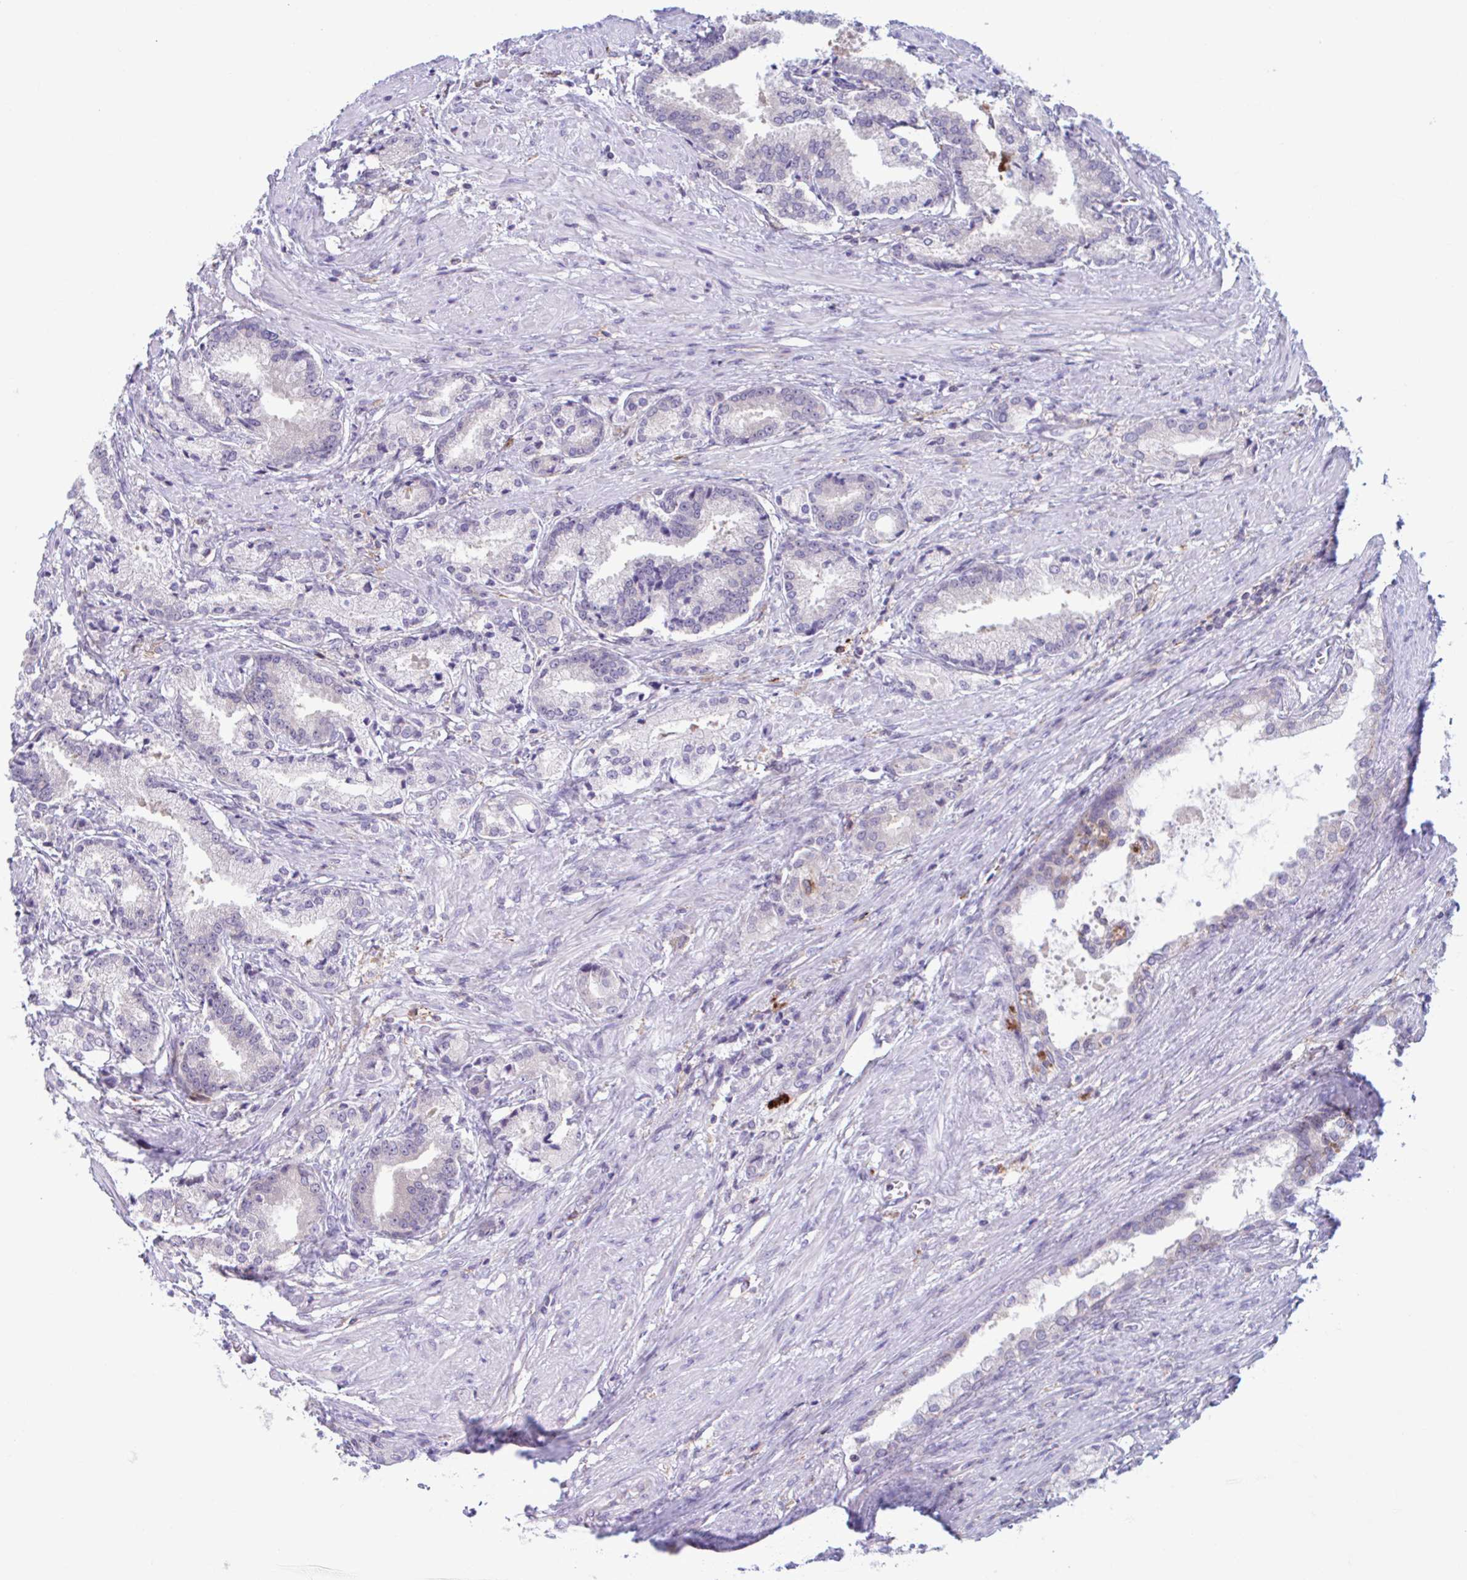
{"staining": {"intensity": "negative", "quantity": "none", "location": "none"}, "tissue": "prostate cancer", "cell_type": "Tumor cells", "image_type": "cancer", "snomed": [{"axis": "morphology", "description": "Adenocarcinoma, High grade"}, {"axis": "topography", "description": "Prostate and seminal vesicle, NOS"}], "caption": "Micrograph shows no significant protein expression in tumor cells of prostate cancer. (DAB (3,3'-diaminobenzidine) immunohistochemistry, high magnification).", "gene": "ADAT3", "patient": {"sex": "male", "age": 61}}